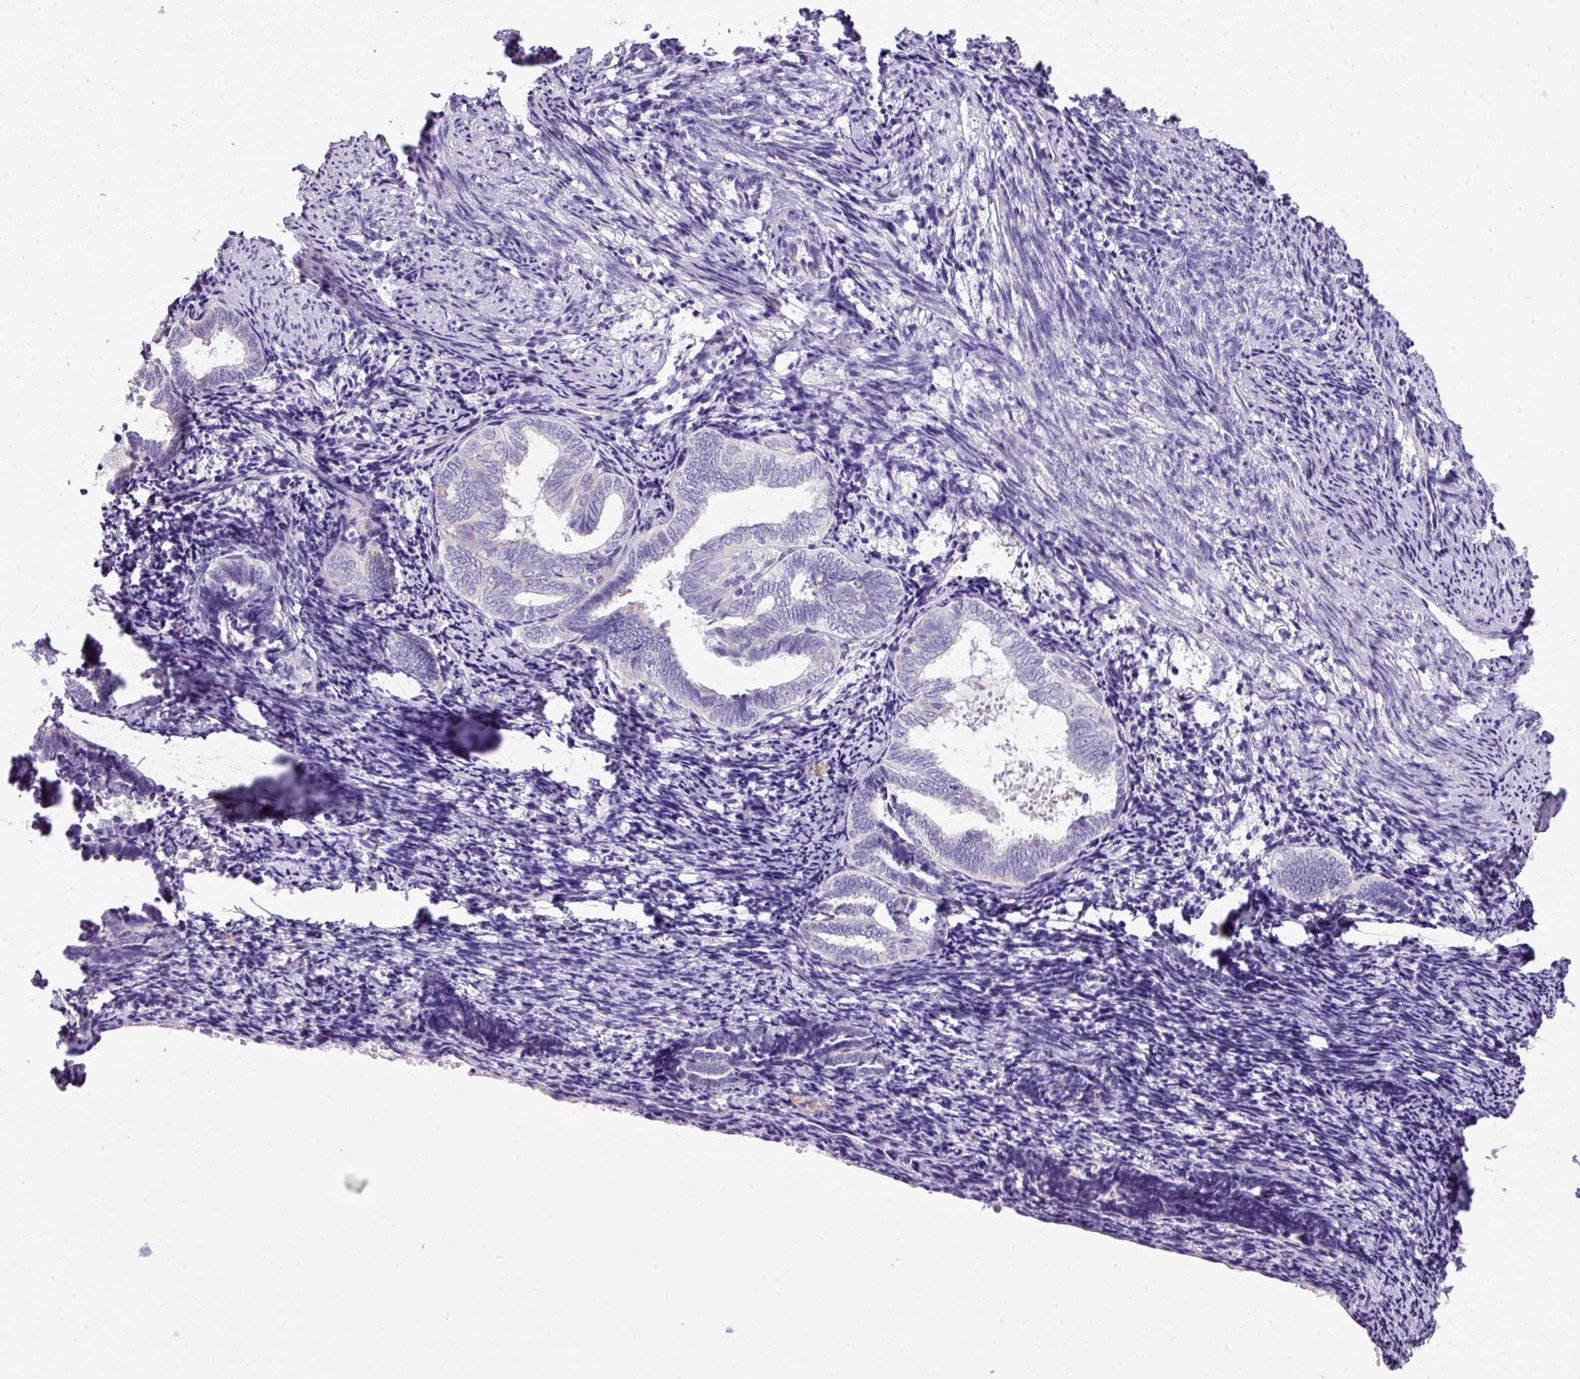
{"staining": {"intensity": "negative", "quantity": "none", "location": "none"}, "tissue": "endometrium", "cell_type": "Cells in endometrial stroma", "image_type": "normal", "snomed": [{"axis": "morphology", "description": "Normal tissue, NOS"}, {"axis": "topography", "description": "Endometrium"}], "caption": "Cells in endometrial stroma are negative for protein expression in benign human endometrium. (DAB (3,3'-diaminobenzidine) immunohistochemistry visualized using brightfield microscopy, high magnification).", "gene": "ENSG00000273748", "patient": {"sex": "female", "age": 54}}